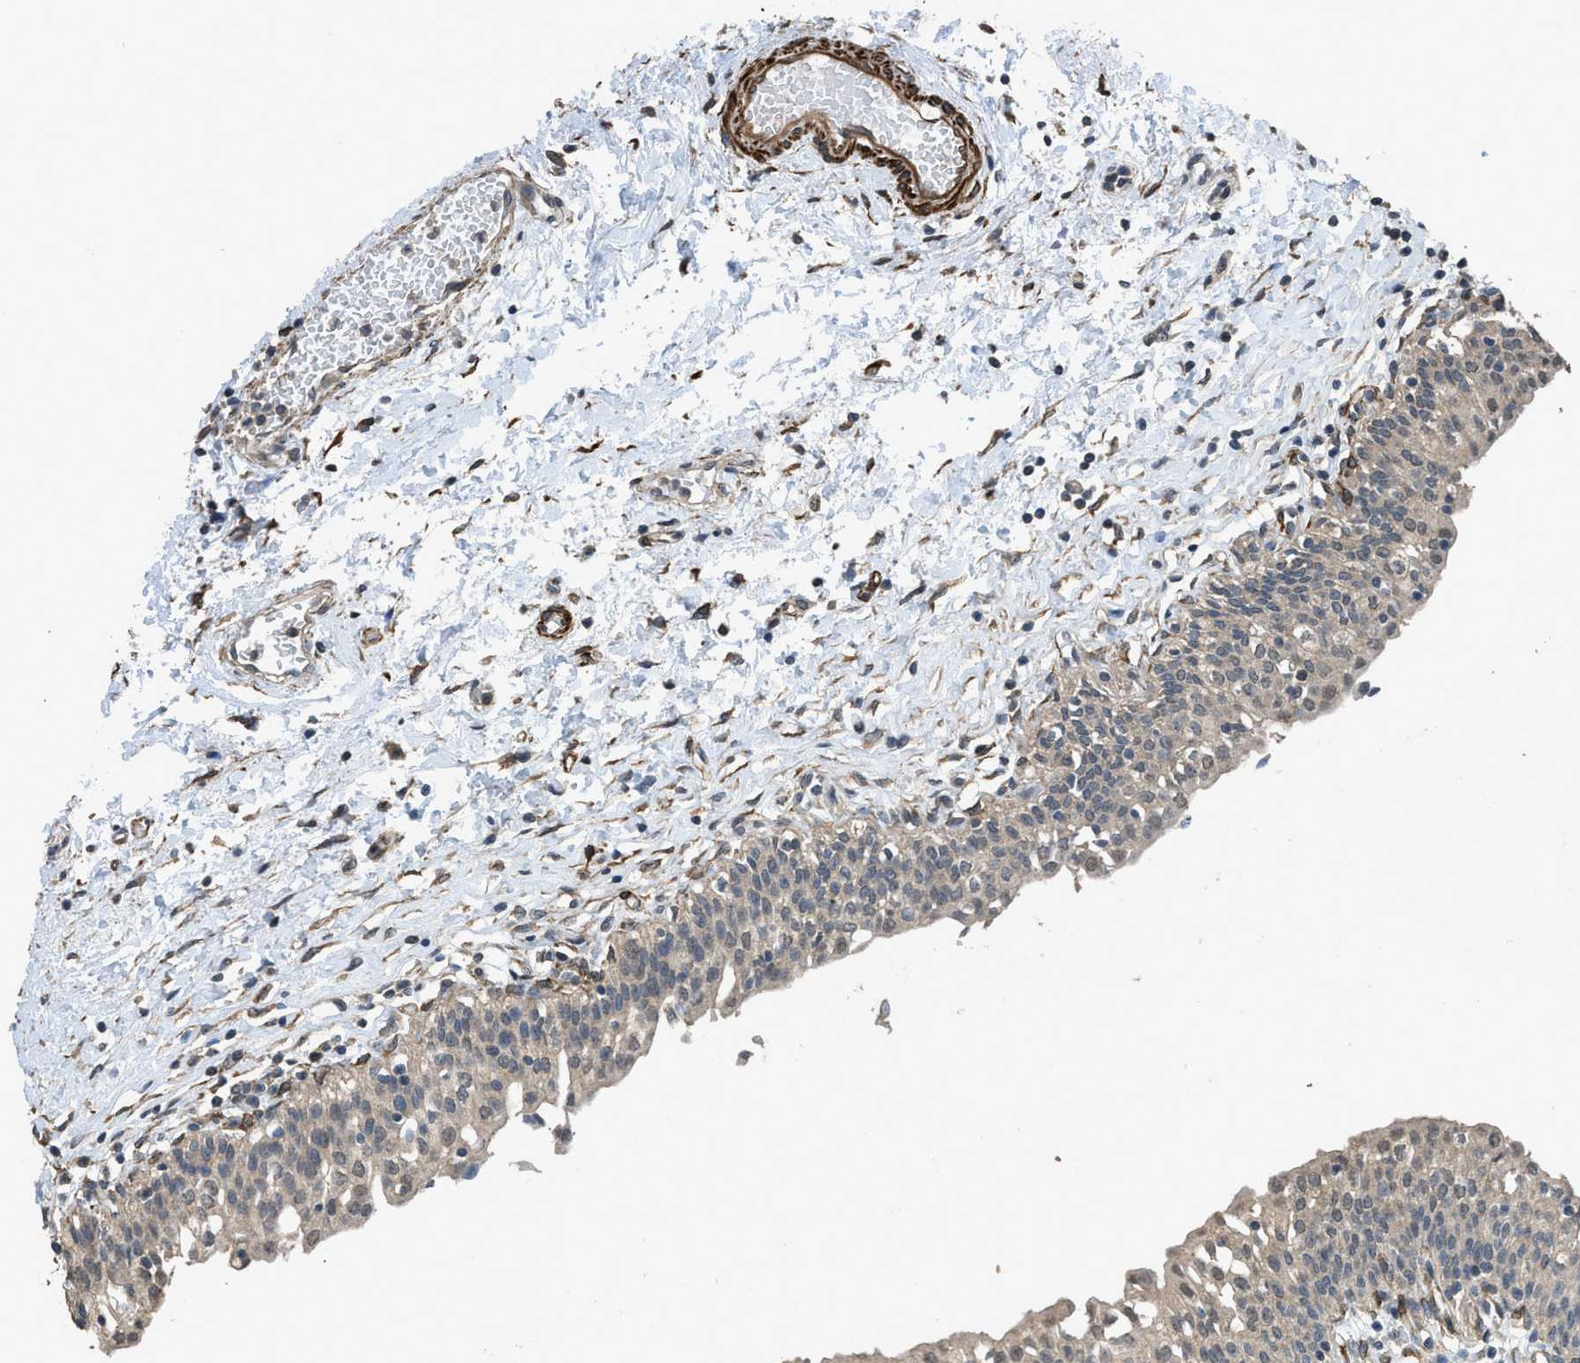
{"staining": {"intensity": "weak", "quantity": "<25%", "location": "cytoplasmic/membranous"}, "tissue": "urinary bladder", "cell_type": "Urothelial cells", "image_type": "normal", "snomed": [{"axis": "morphology", "description": "Normal tissue, NOS"}, {"axis": "topography", "description": "Urinary bladder"}], "caption": "DAB immunohistochemical staining of unremarkable human urinary bladder exhibits no significant staining in urothelial cells.", "gene": "SYNM", "patient": {"sex": "male", "age": 55}}